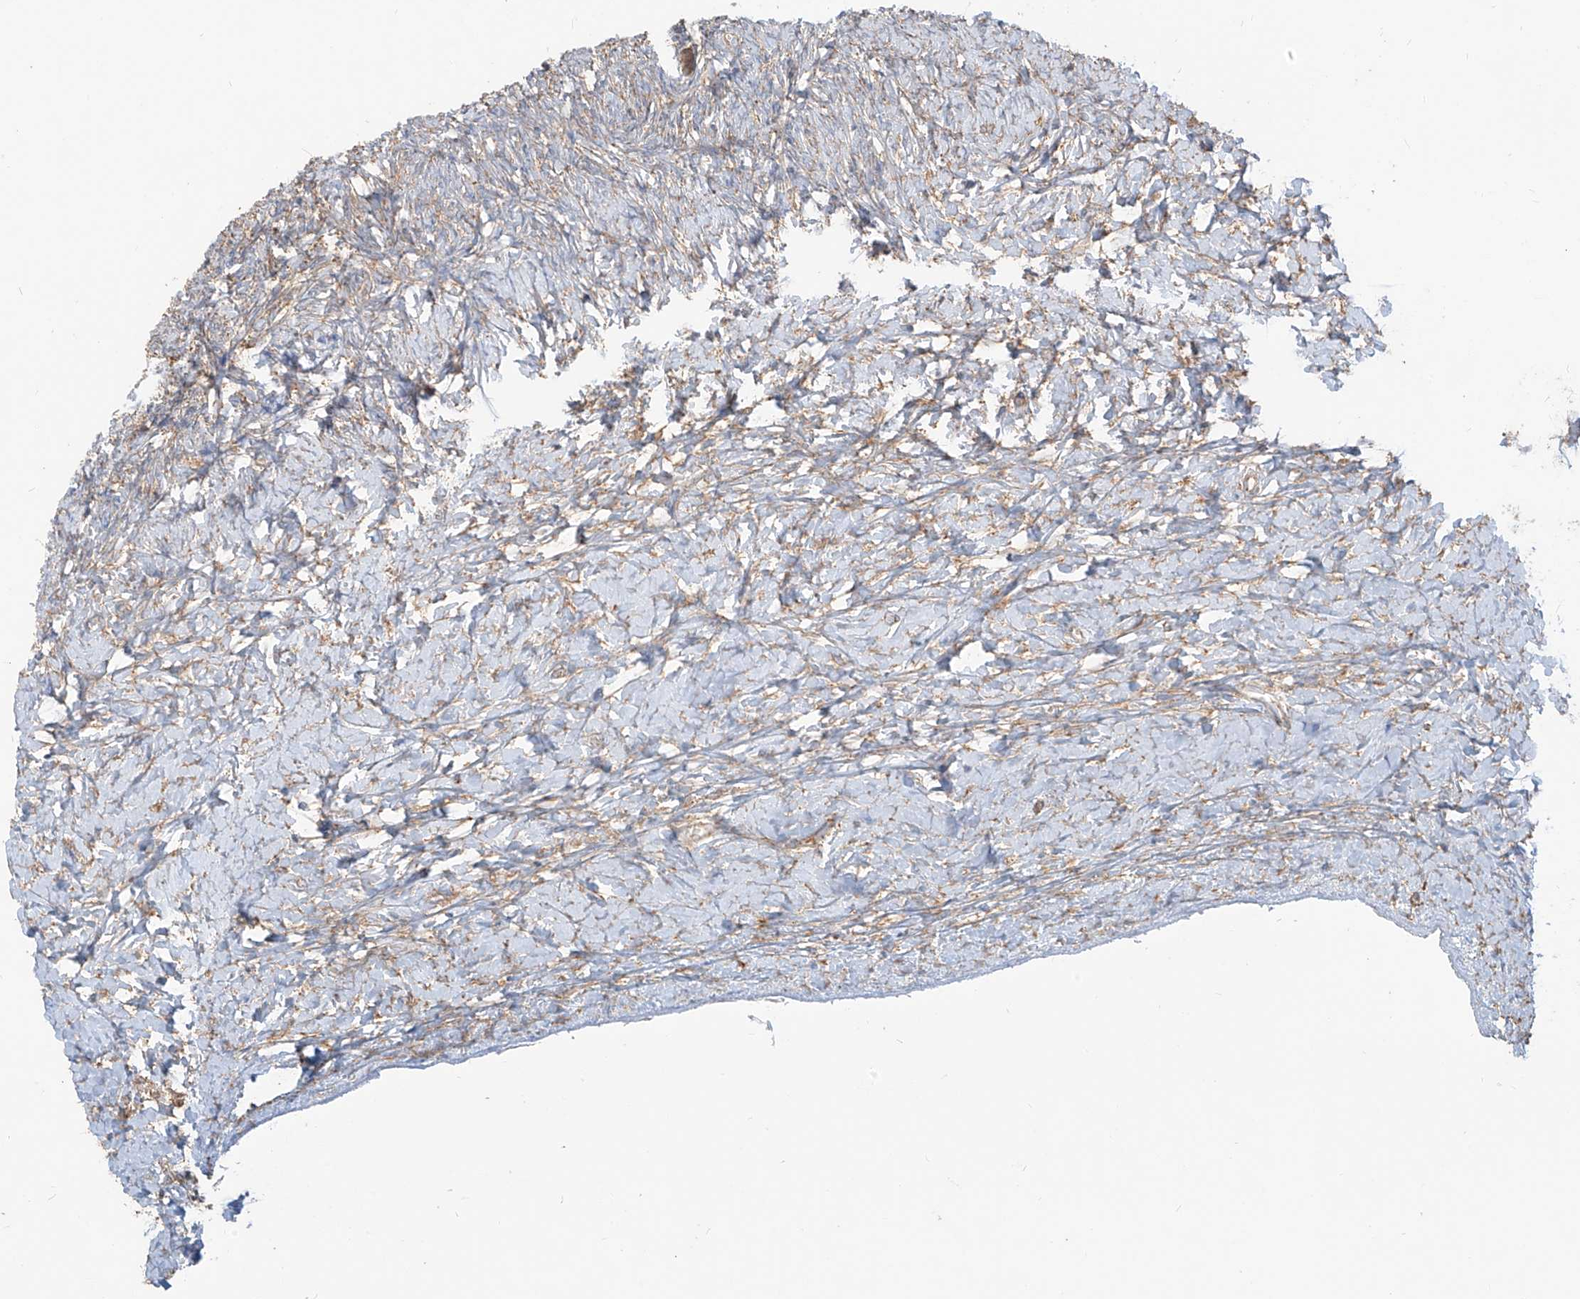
{"staining": {"intensity": "strong", "quantity": ">75%", "location": "cytoplasmic/membranous"}, "tissue": "ovary", "cell_type": "Follicle cells", "image_type": "normal", "snomed": [{"axis": "morphology", "description": "Normal tissue, NOS"}, {"axis": "morphology", "description": "Developmental malformation"}, {"axis": "topography", "description": "Ovary"}], "caption": "Protein expression analysis of normal ovary shows strong cytoplasmic/membranous positivity in about >75% of follicle cells.", "gene": "PLCL1", "patient": {"sex": "female", "age": 39}}